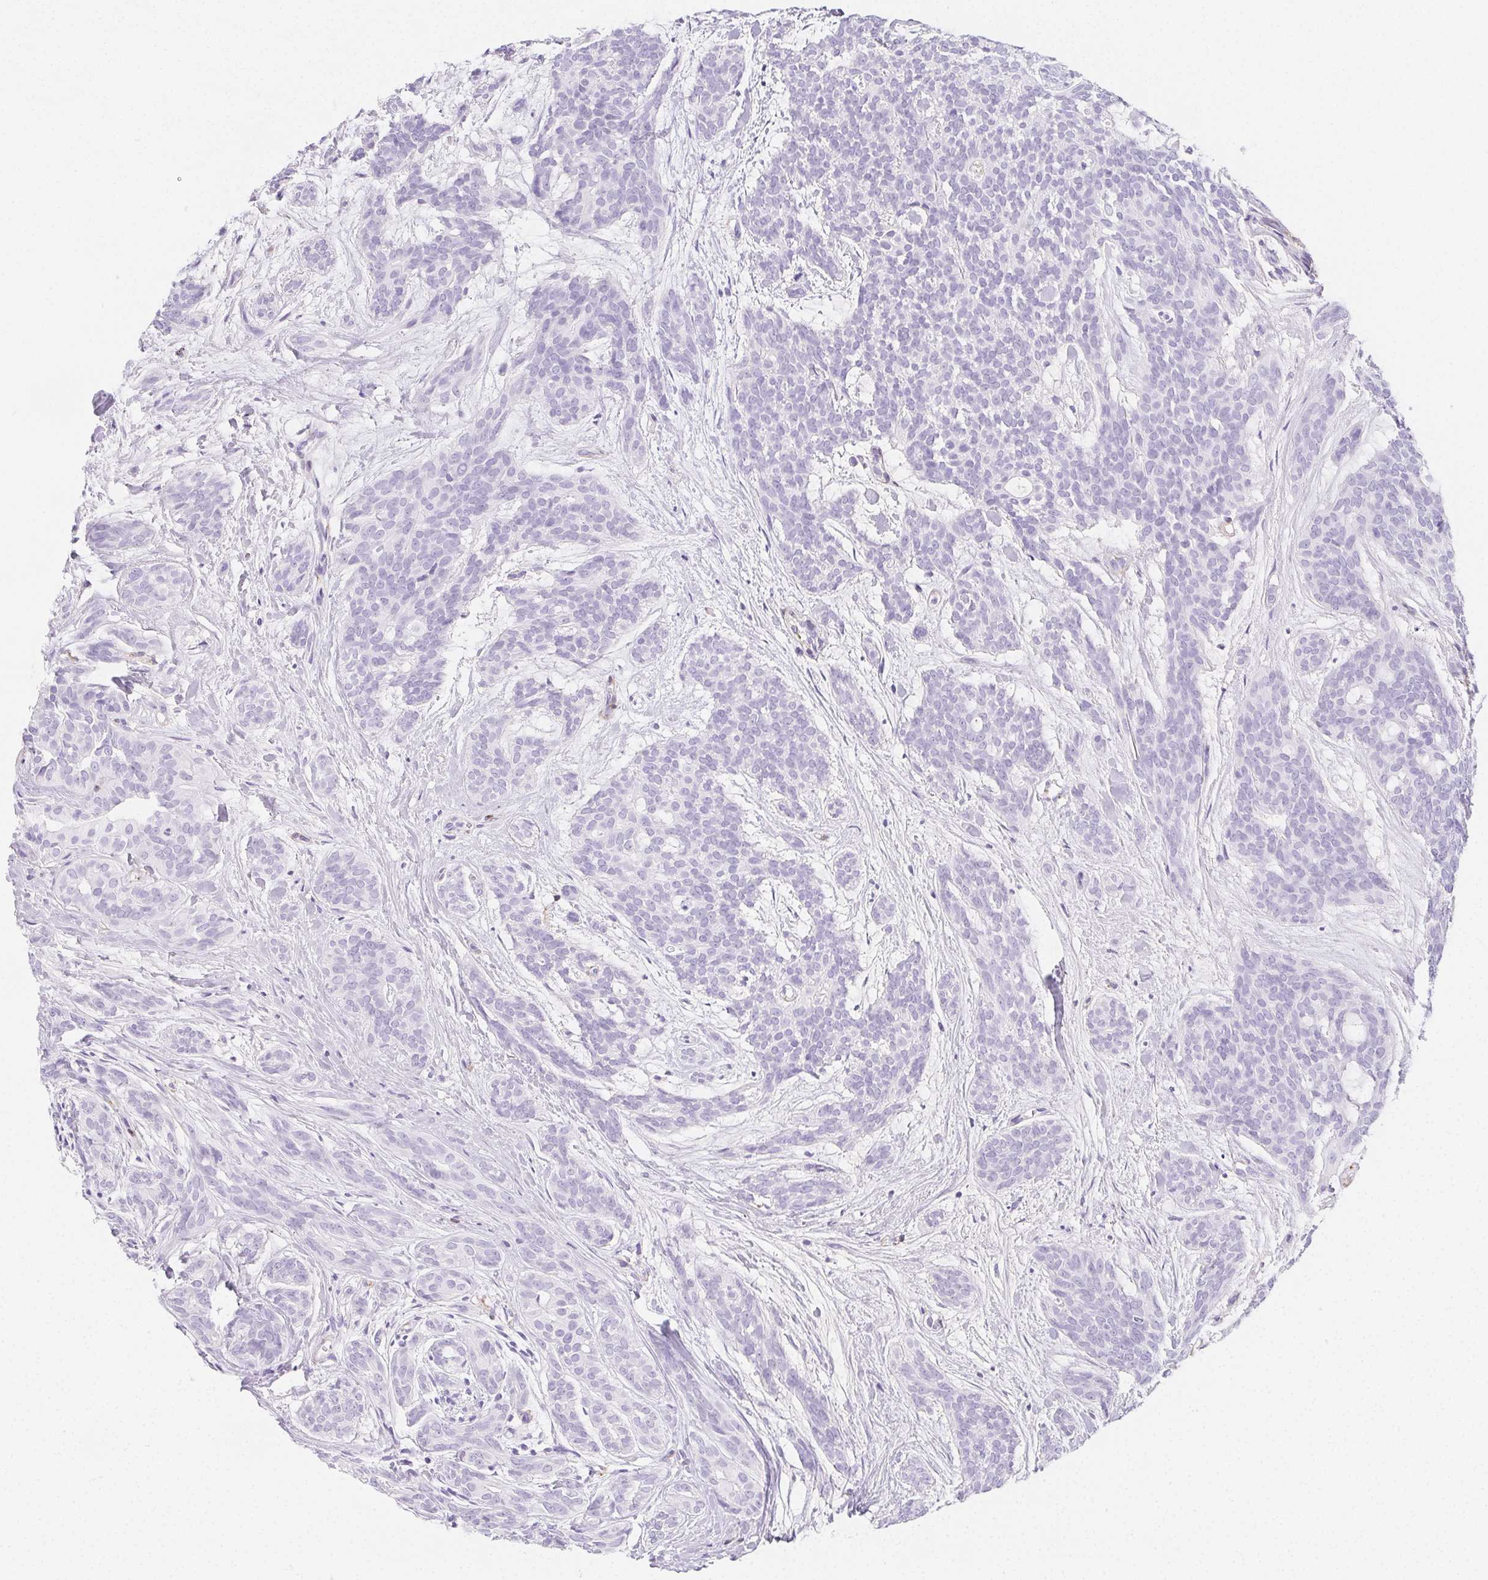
{"staining": {"intensity": "negative", "quantity": "none", "location": "none"}, "tissue": "head and neck cancer", "cell_type": "Tumor cells", "image_type": "cancer", "snomed": [{"axis": "morphology", "description": "Adenocarcinoma, NOS"}, {"axis": "topography", "description": "Head-Neck"}], "caption": "Immunohistochemical staining of head and neck cancer (adenocarcinoma) reveals no significant positivity in tumor cells.", "gene": "HRC", "patient": {"sex": "male", "age": 66}}